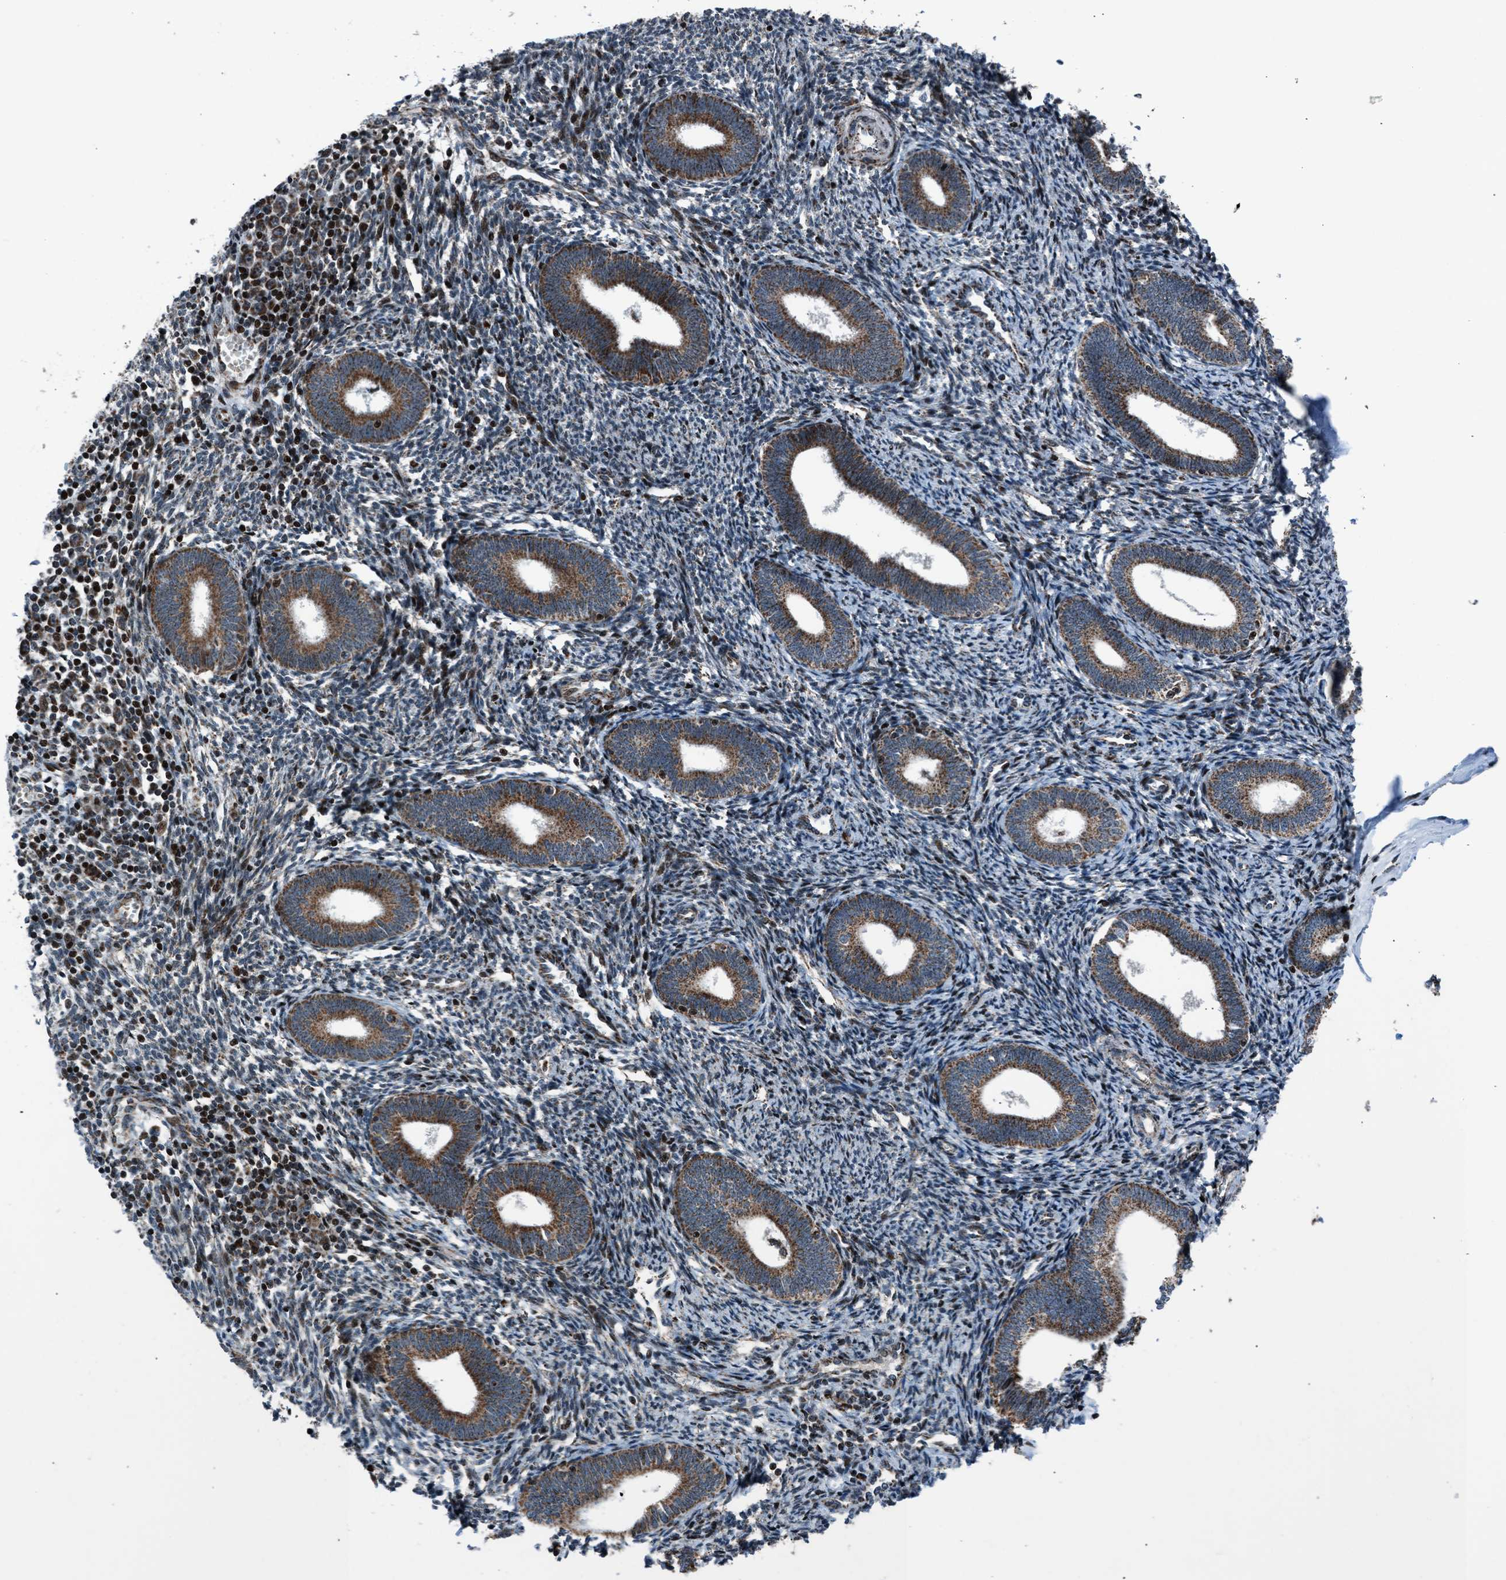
{"staining": {"intensity": "moderate", "quantity": "25%-75%", "location": "nuclear"}, "tissue": "endometrium", "cell_type": "Cells in endometrial stroma", "image_type": "normal", "snomed": [{"axis": "morphology", "description": "Normal tissue, NOS"}, {"axis": "topography", "description": "Endometrium"}], "caption": "A medium amount of moderate nuclear staining is seen in about 25%-75% of cells in endometrial stroma in benign endometrium.", "gene": "MORC3", "patient": {"sex": "female", "age": 41}}